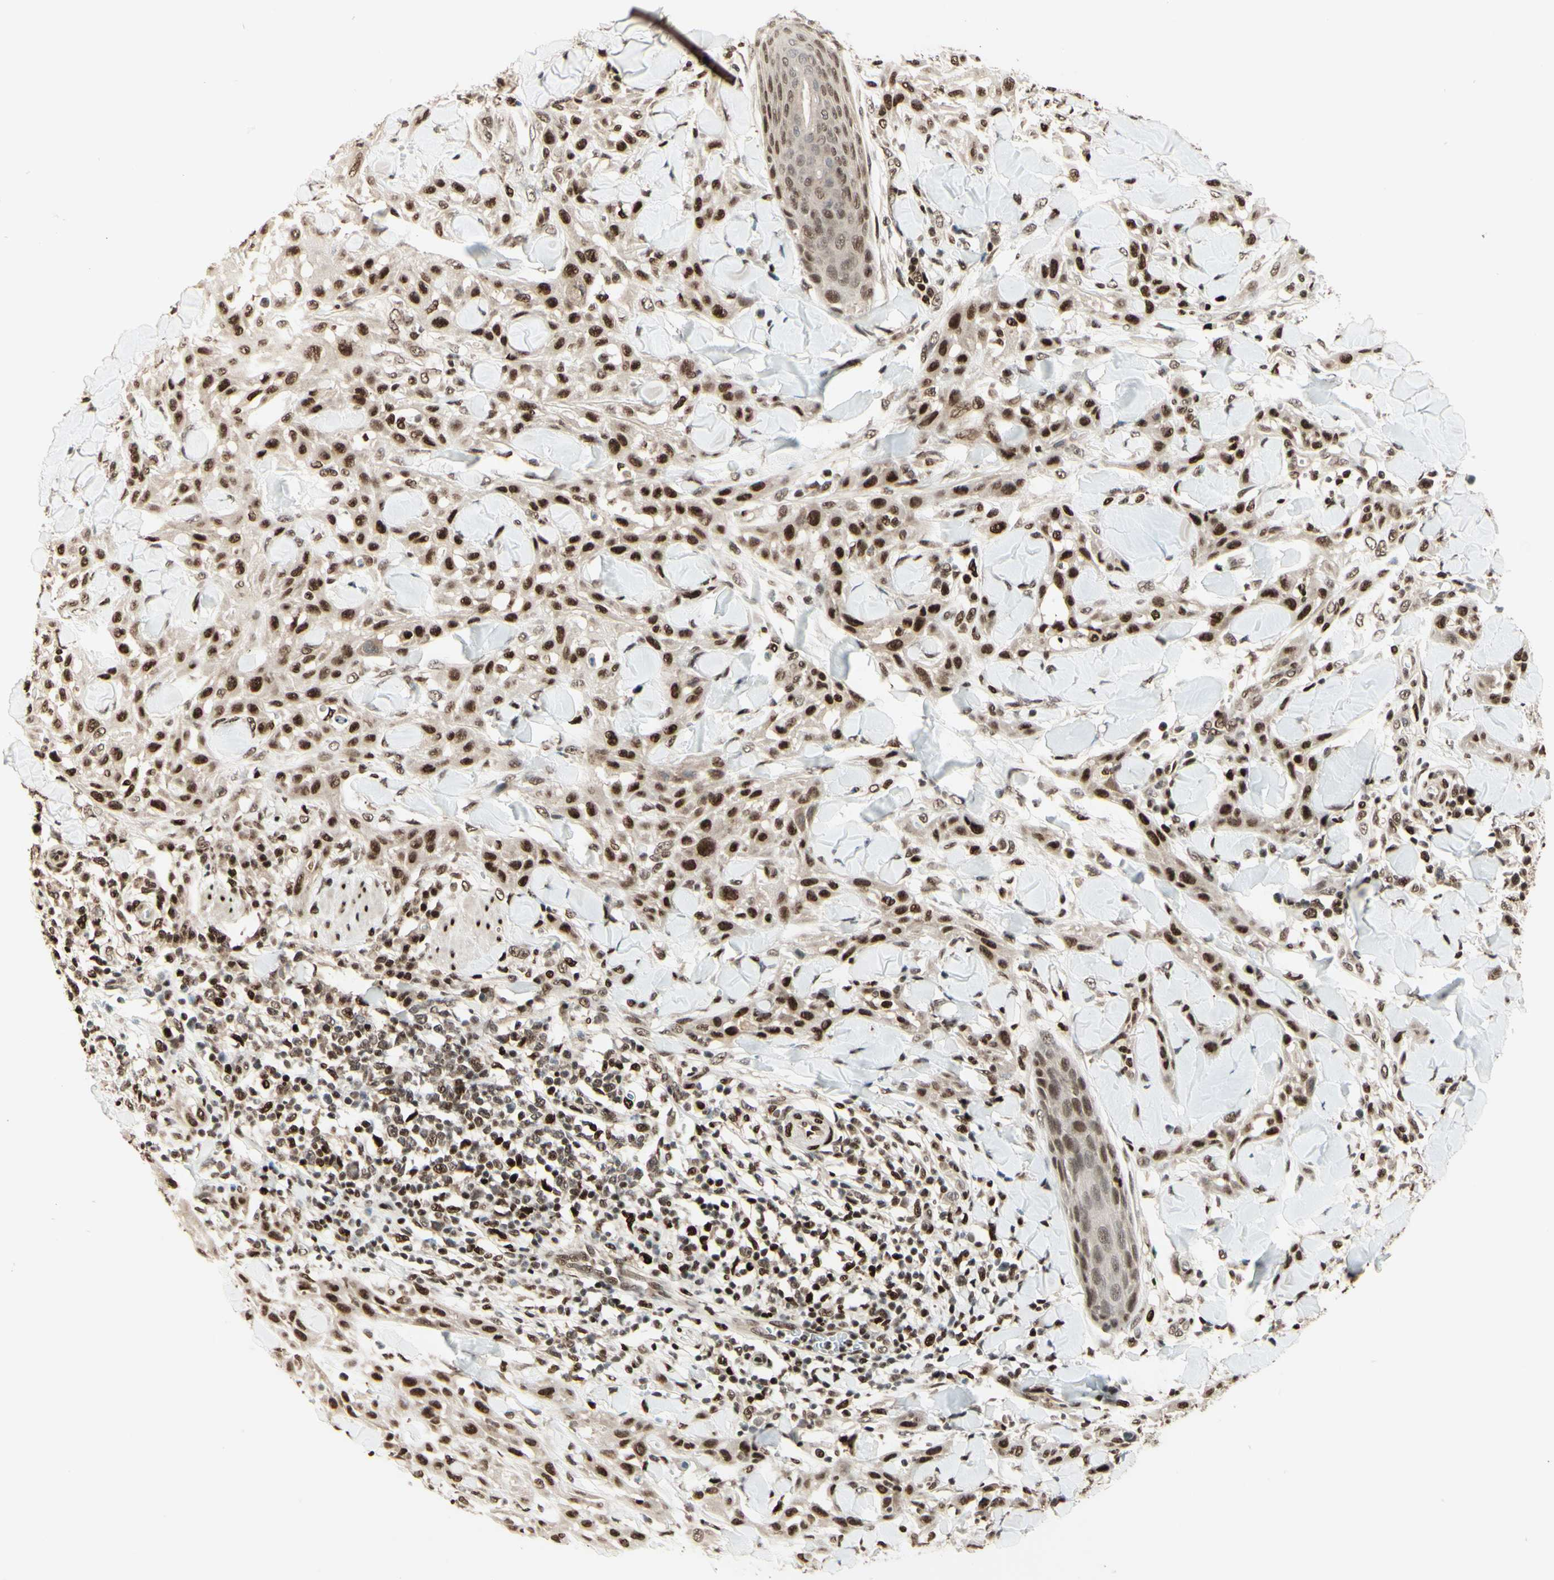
{"staining": {"intensity": "strong", "quantity": ">75%", "location": "nuclear"}, "tissue": "skin cancer", "cell_type": "Tumor cells", "image_type": "cancer", "snomed": [{"axis": "morphology", "description": "Squamous cell carcinoma, NOS"}, {"axis": "topography", "description": "Skin"}], "caption": "About >75% of tumor cells in skin cancer (squamous cell carcinoma) reveal strong nuclear protein staining as visualized by brown immunohistochemical staining.", "gene": "NR3C1", "patient": {"sex": "male", "age": 24}}